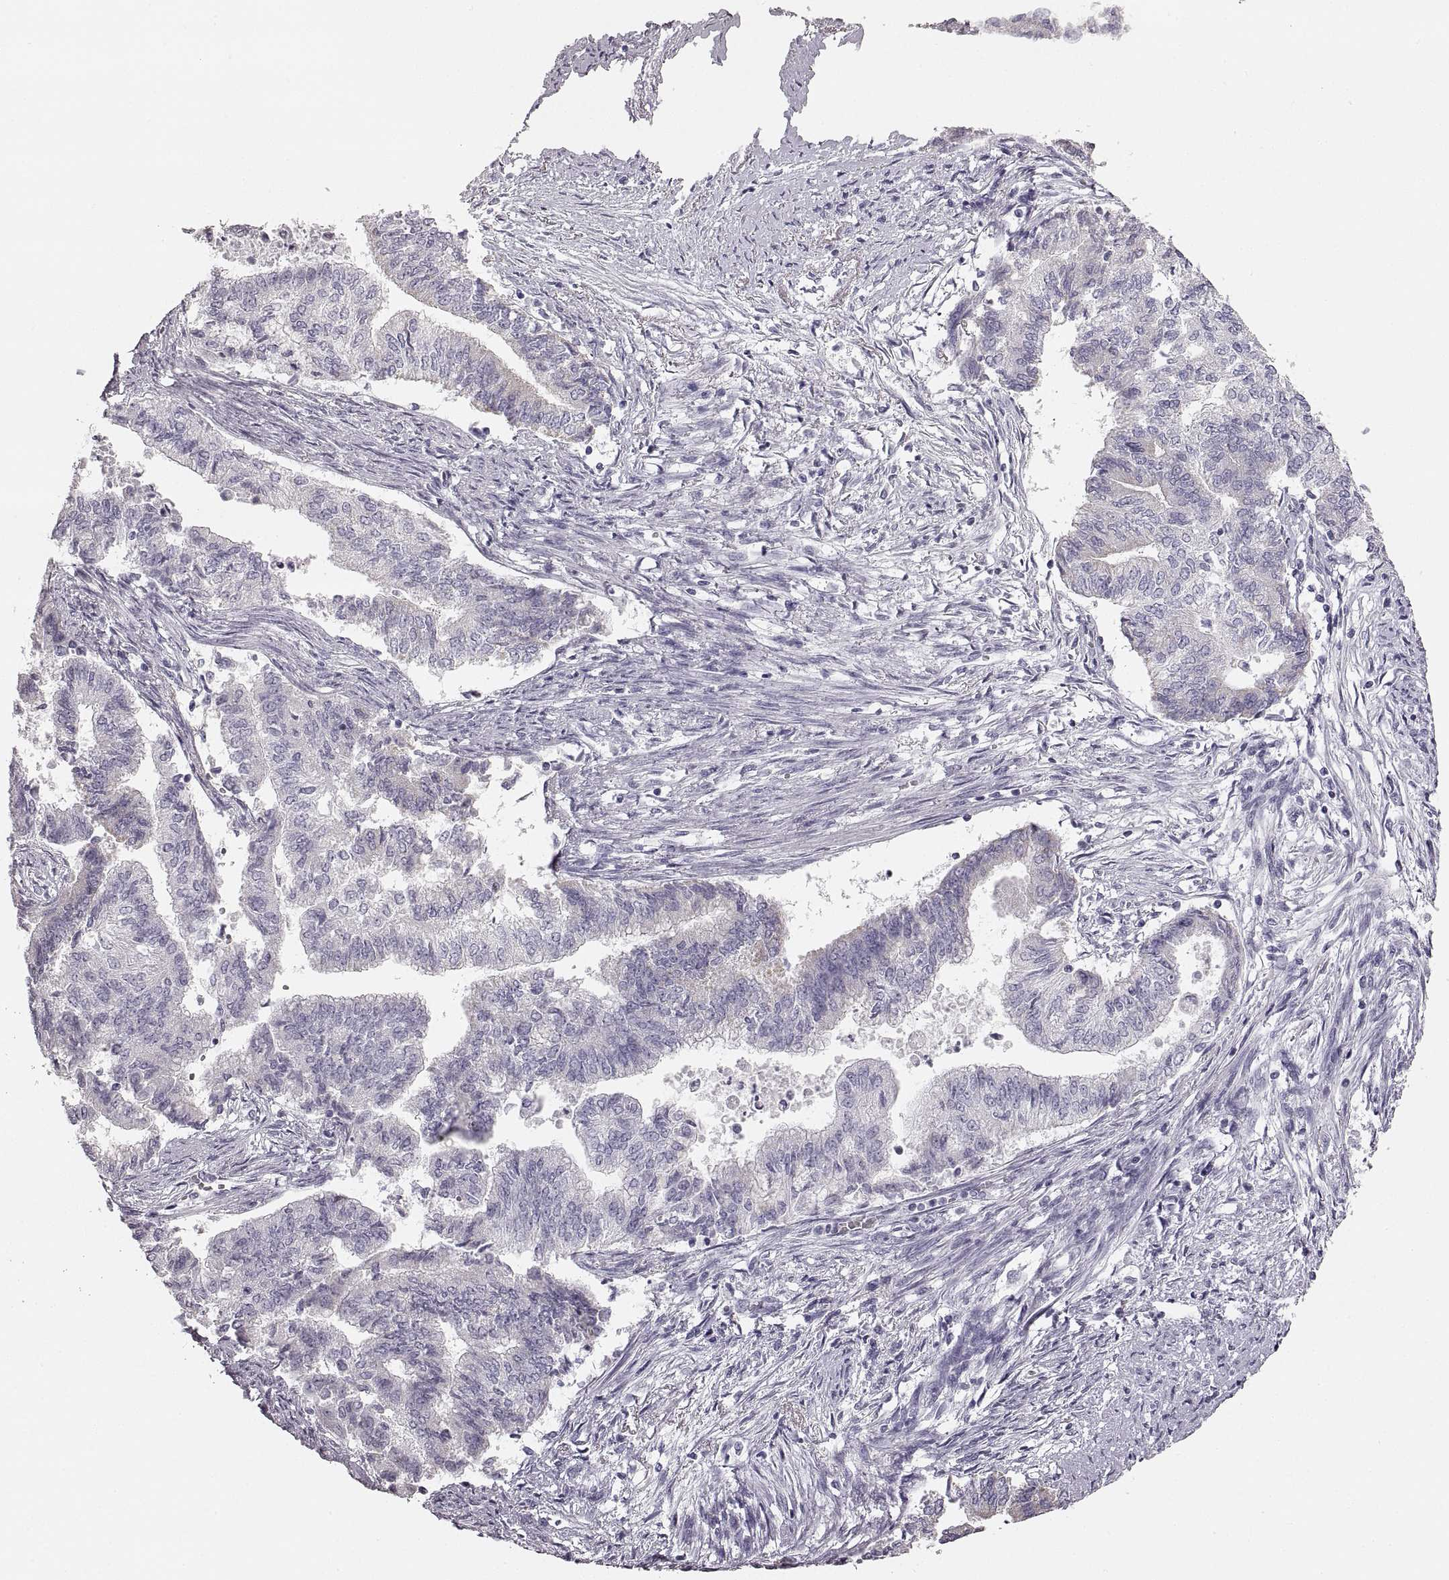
{"staining": {"intensity": "negative", "quantity": "none", "location": "none"}, "tissue": "endometrial cancer", "cell_type": "Tumor cells", "image_type": "cancer", "snomed": [{"axis": "morphology", "description": "Adenocarcinoma, NOS"}, {"axis": "topography", "description": "Endometrium"}], "caption": "The immunohistochemistry histopathology image has no significant positivity in tumor cells of adenocarcinoma (endometrial) tissue.", "gene": "RDH13", "patient": {"sex": "female", "age": 65}}